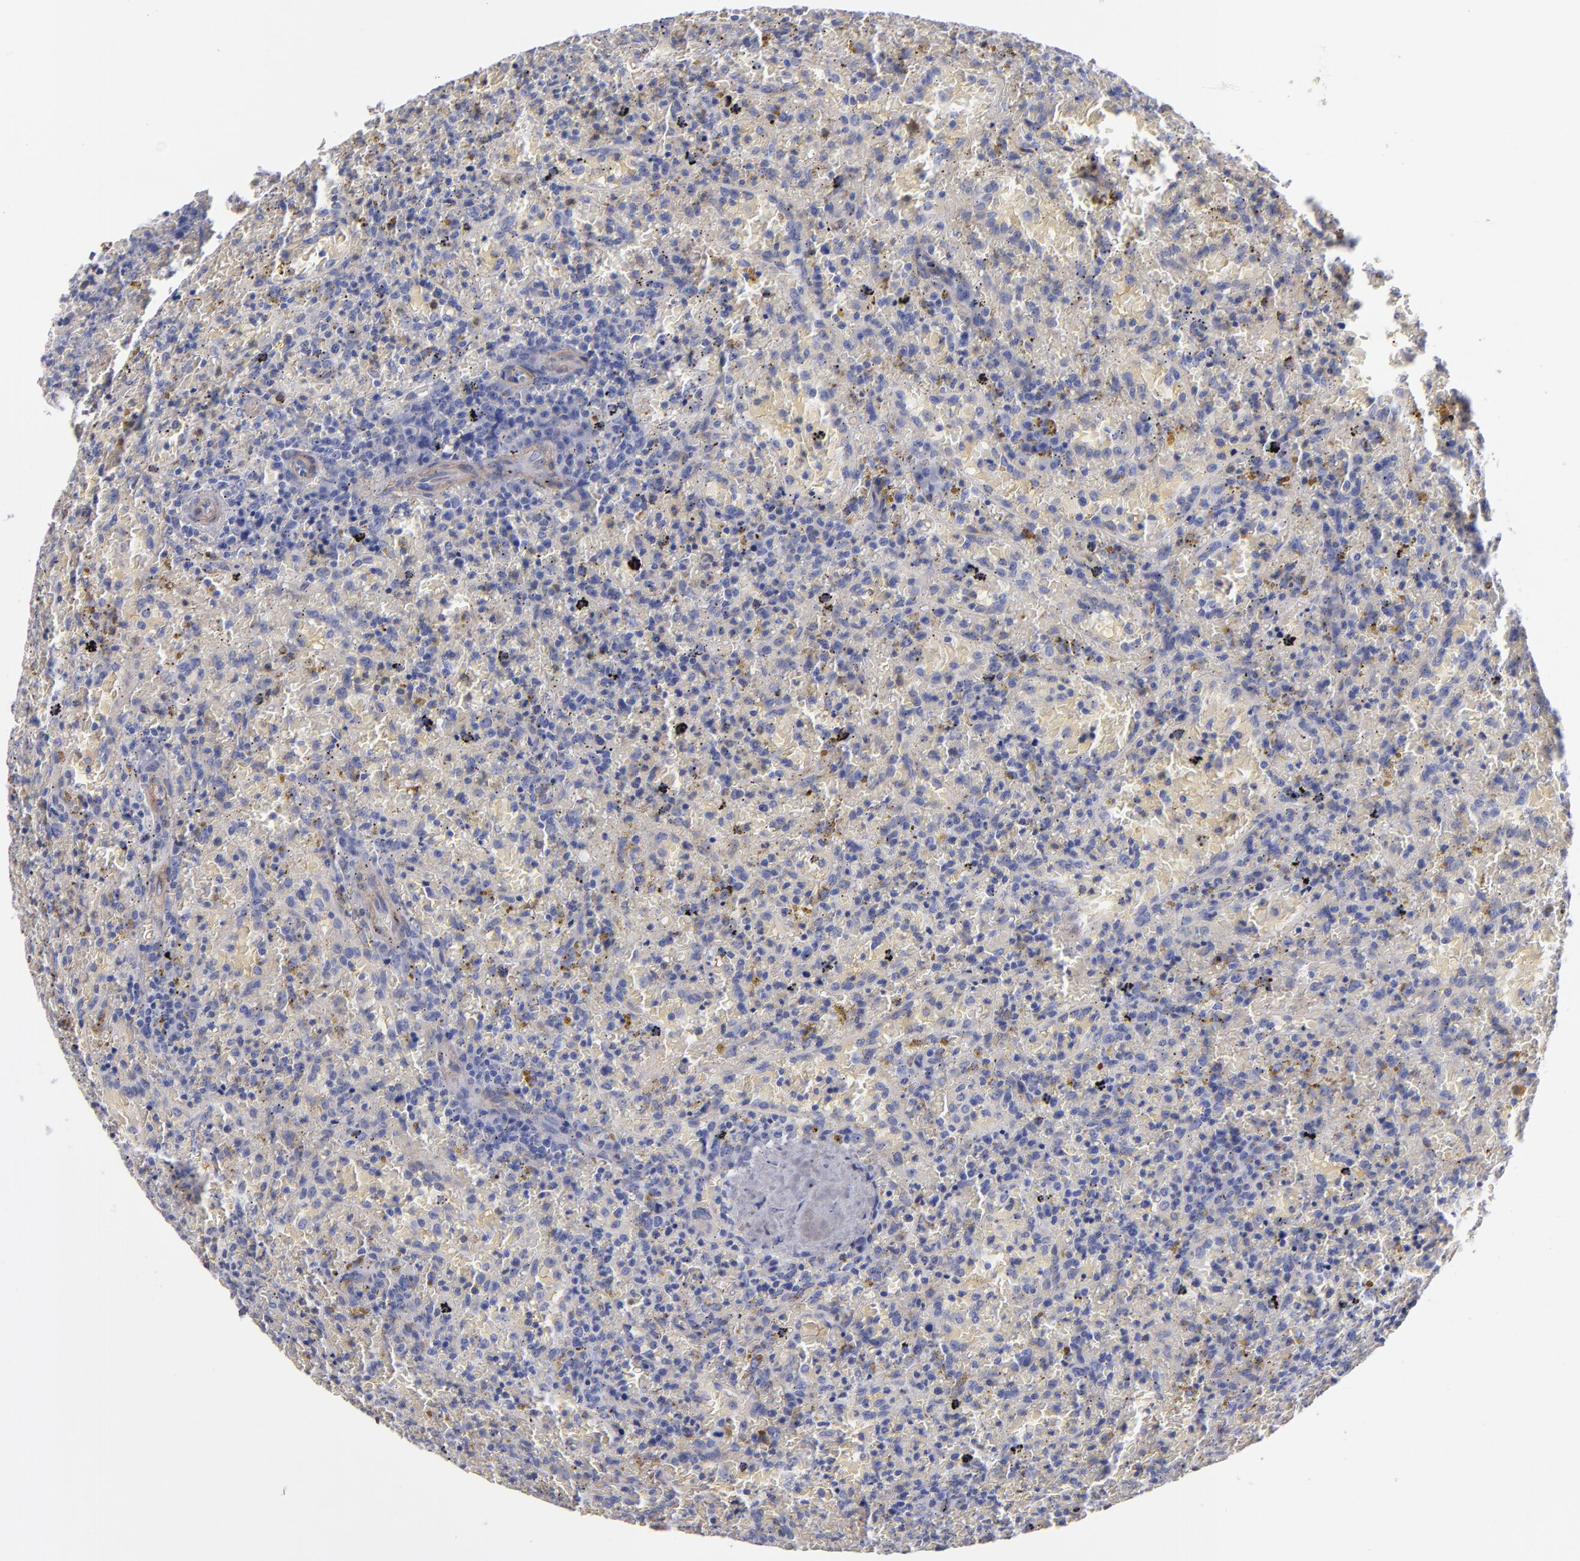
{"staining": {"intensity": "negative", "quantity": "none", "location": "none"}, "tissue": "lymphoma", "cell_type": "Tumor cells", "image_type": "cancer", "snomed": [{"axis": "morphology", "description": "Malignant lymphoma, non-Hodgkin's type, High grade"}, {"axis": "topography", "description": "Spleen"}, {"axis": "topography", "description": "Lymph node"}], "caption": "Human malignant lymphoma, non-Hodgkin's type (high-grade) stained for a protein using immunohistochemistry shows no staining in tumor cells.", "gene": "LAMC1", "patient": {"sex": "female", "age": 70}}